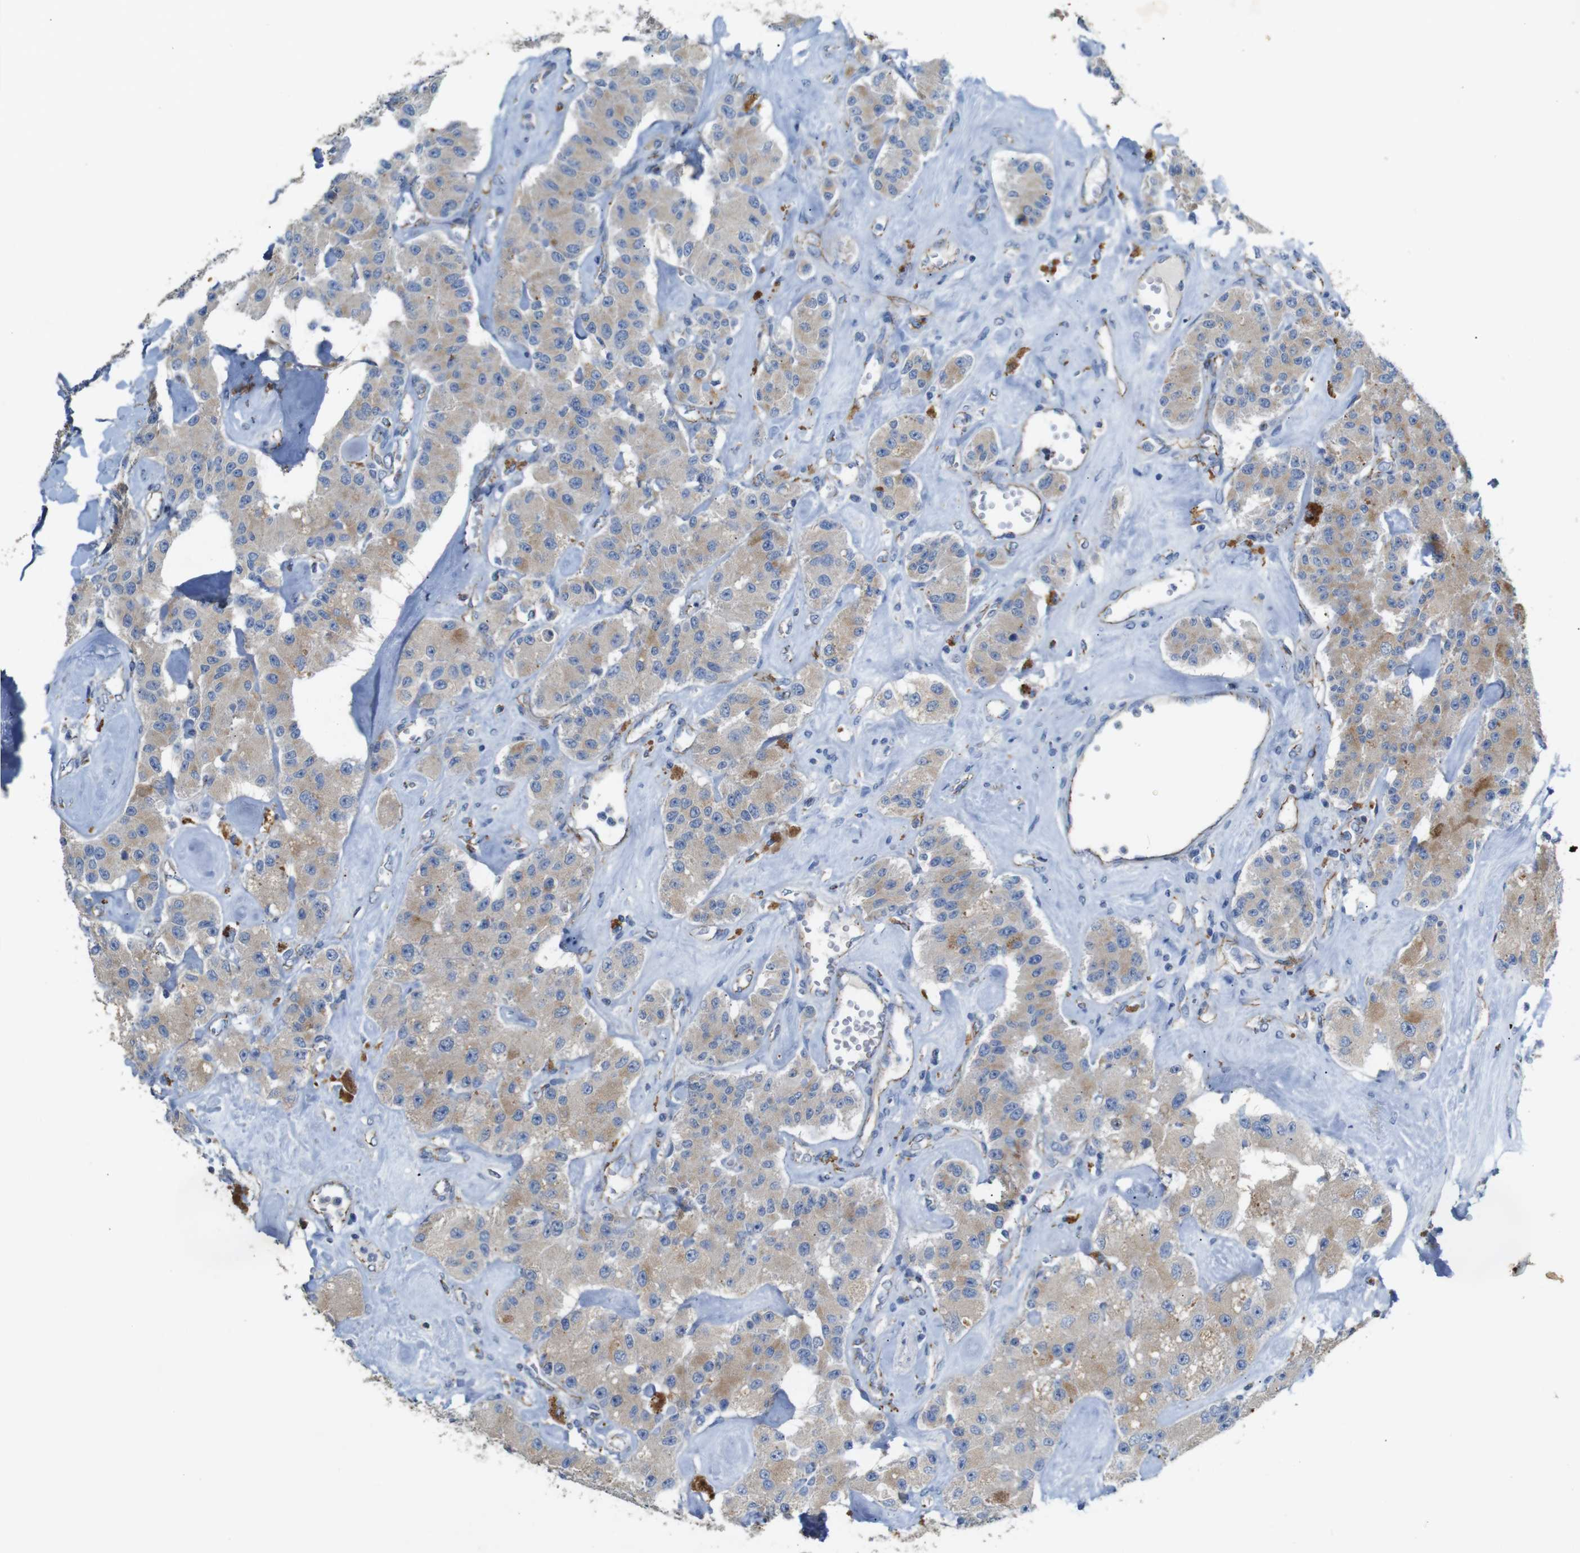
{"staining": {"intensity": "weak", "quantity": ">75%", "location": "cytoplasmic/membranous"}, "tissue": "carcinoid", "cell_type": "Tumor cells", "image_type": "cancer", "snomed": [{"axis": "morphology", "description": "Carcinoid, malignant, NOS"}, {"axis": "topography", "description": "Pancreas"}], "caption": "Immunohistochemistry (IHC) of malignant carcinoid displays low levels of weak cytoplasmic/membranous expression in about >75% of tumor cells.", "gene": "NHLRC3", "patient": {"sex": "male", "age": 41}}